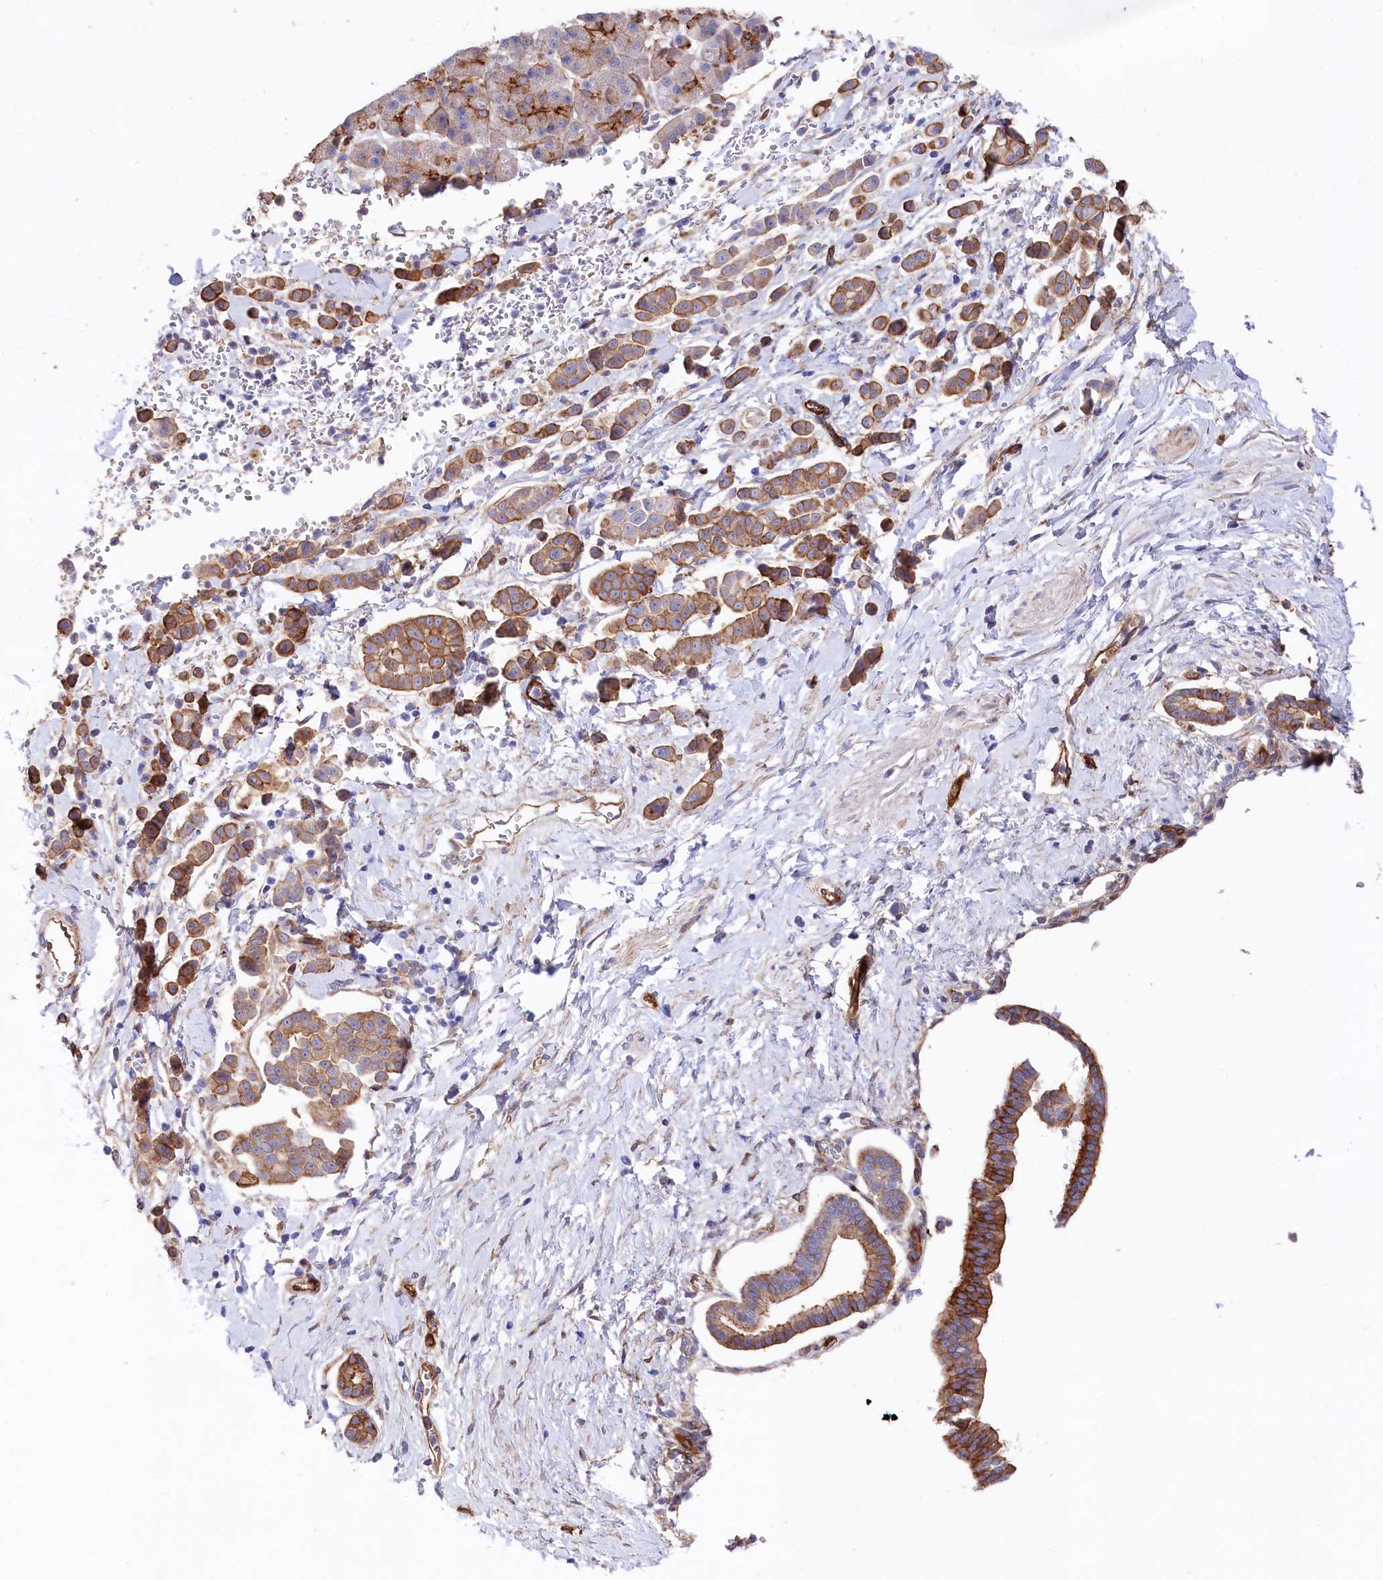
{"staining": {"intensity": "moderate", "quantity": ">75%", "location": "cytoplasmic/membranous"}, "tissue": "pancreatic cancer", "cell_type": "Tumor cells", "image_type": "cancer", "snomed": [{"axis": "morphology", "description": "Normal tissue, NOS"}, {"axis": "morphology", "description": "Adenocarcinoma, NOS"}, {"axis": "topography", "description": "Pancreas"}], "caption": "DAB immunohistochemical staining of adenocarcinoma (pancreatic) reveals moderate cytoplasmic/membranous protein staining in approximately >75% of tumor cells.", "gene": "TNKS1BP1", "patient": {"sex": "female", "age": 64}}